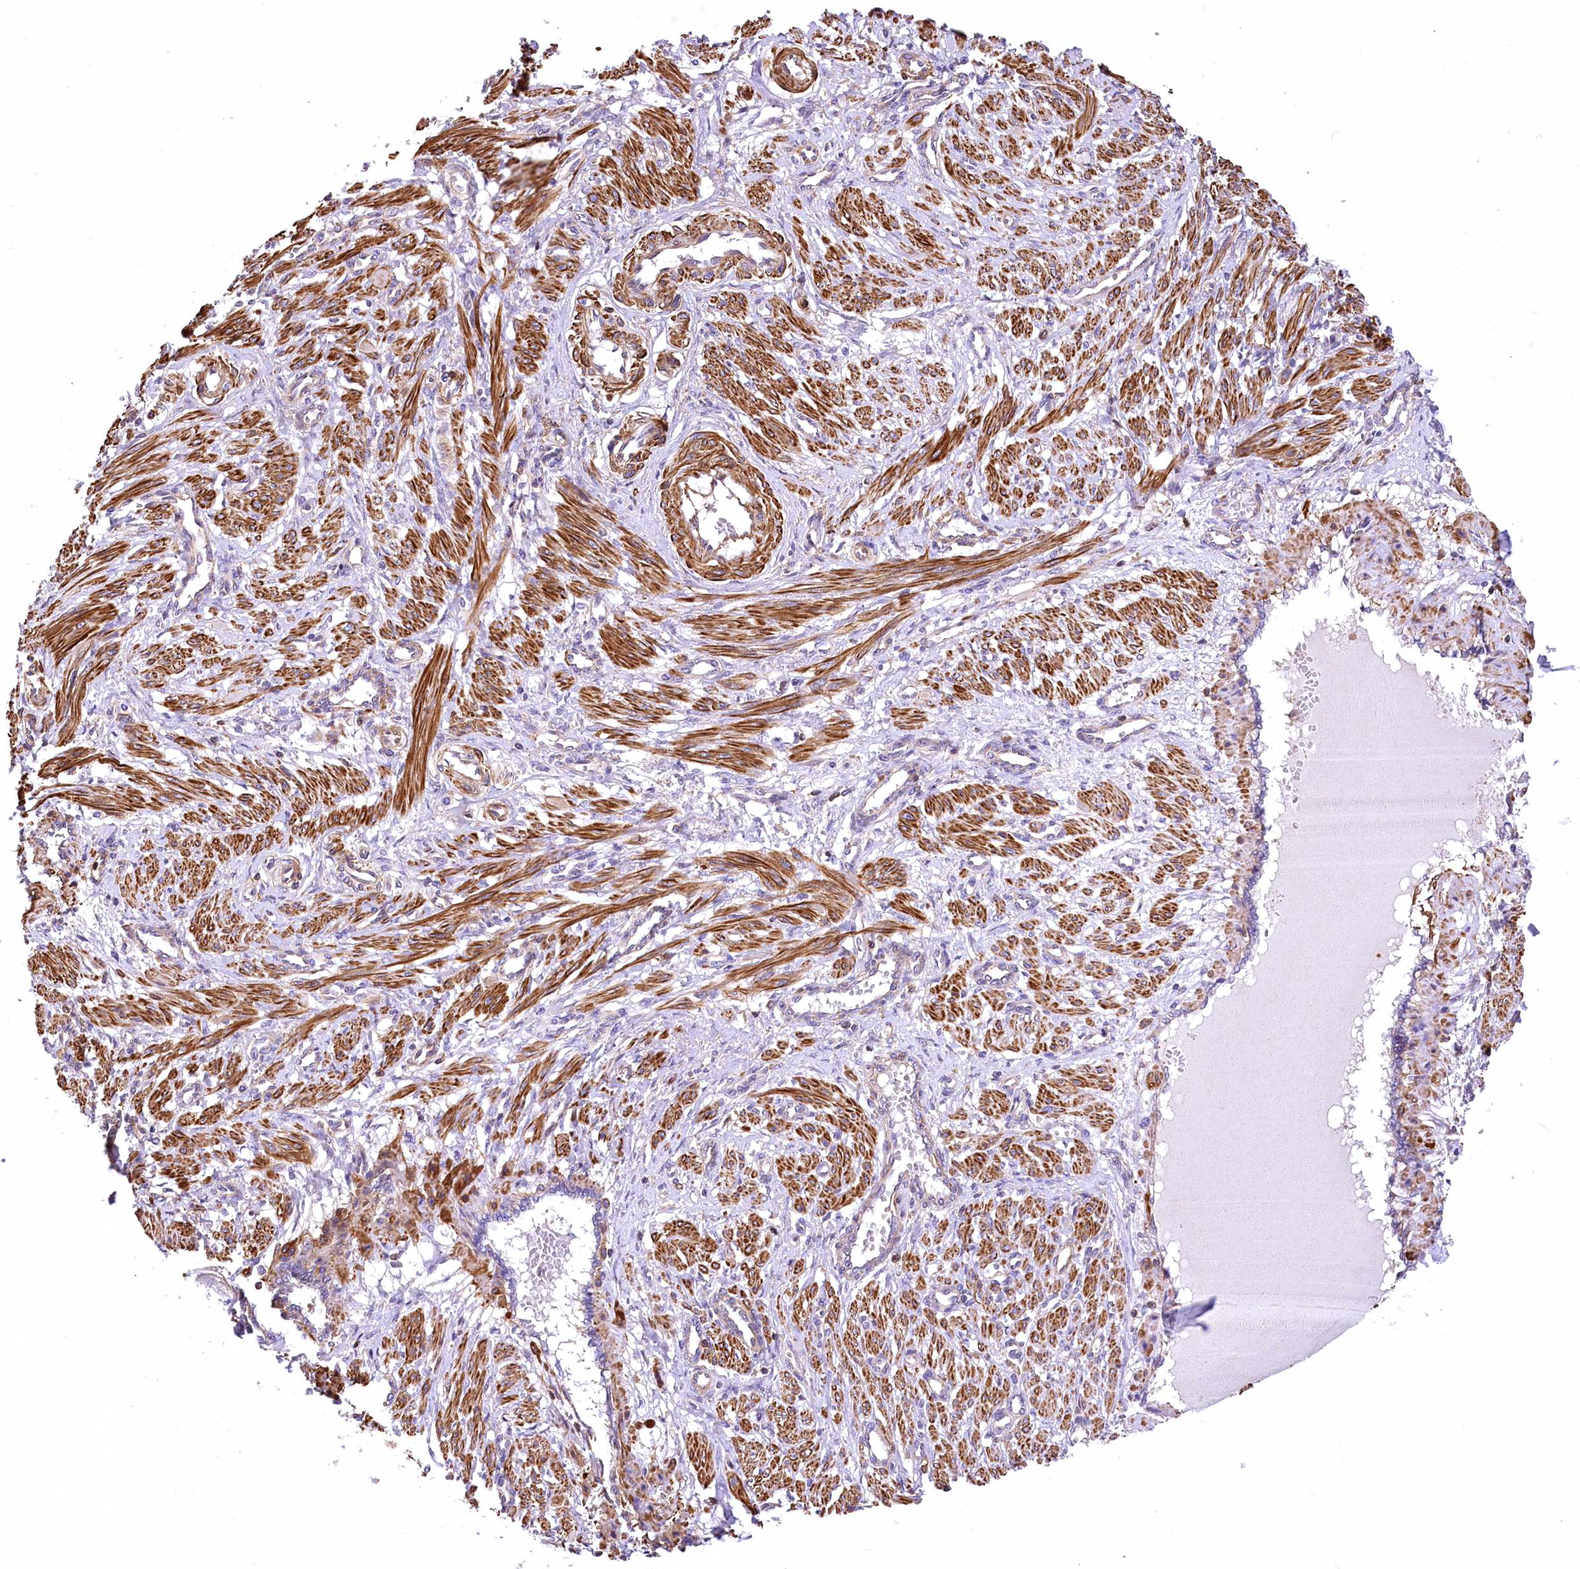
{"staining": {"intensity": "strong", "quantity": ">75%", "location": "cytoplasmic/membranous"}, "tissue": "smooth muscle", "cell_type": "Smooth muscle cells", "image_type": "normal", "snomed": [{"axis": "morphology", "description": "Normal tissue, NOS"}, {"axis": "topography", "description": "Endometrium"}], "caption": "Smooth muscle was stained to show a protein in brown. There is high levels of strong cytoplasmic/membranous positivity in about >75% of smooth muscle cells. The protein is stained brown, and the nuclei are stained in blue (DAB (3,3'-diaminobenzidine) IHC with brightfield microscopy, high magnification).", "gene": "DPP3", "patient": {"sex": "female", "age": 33}}